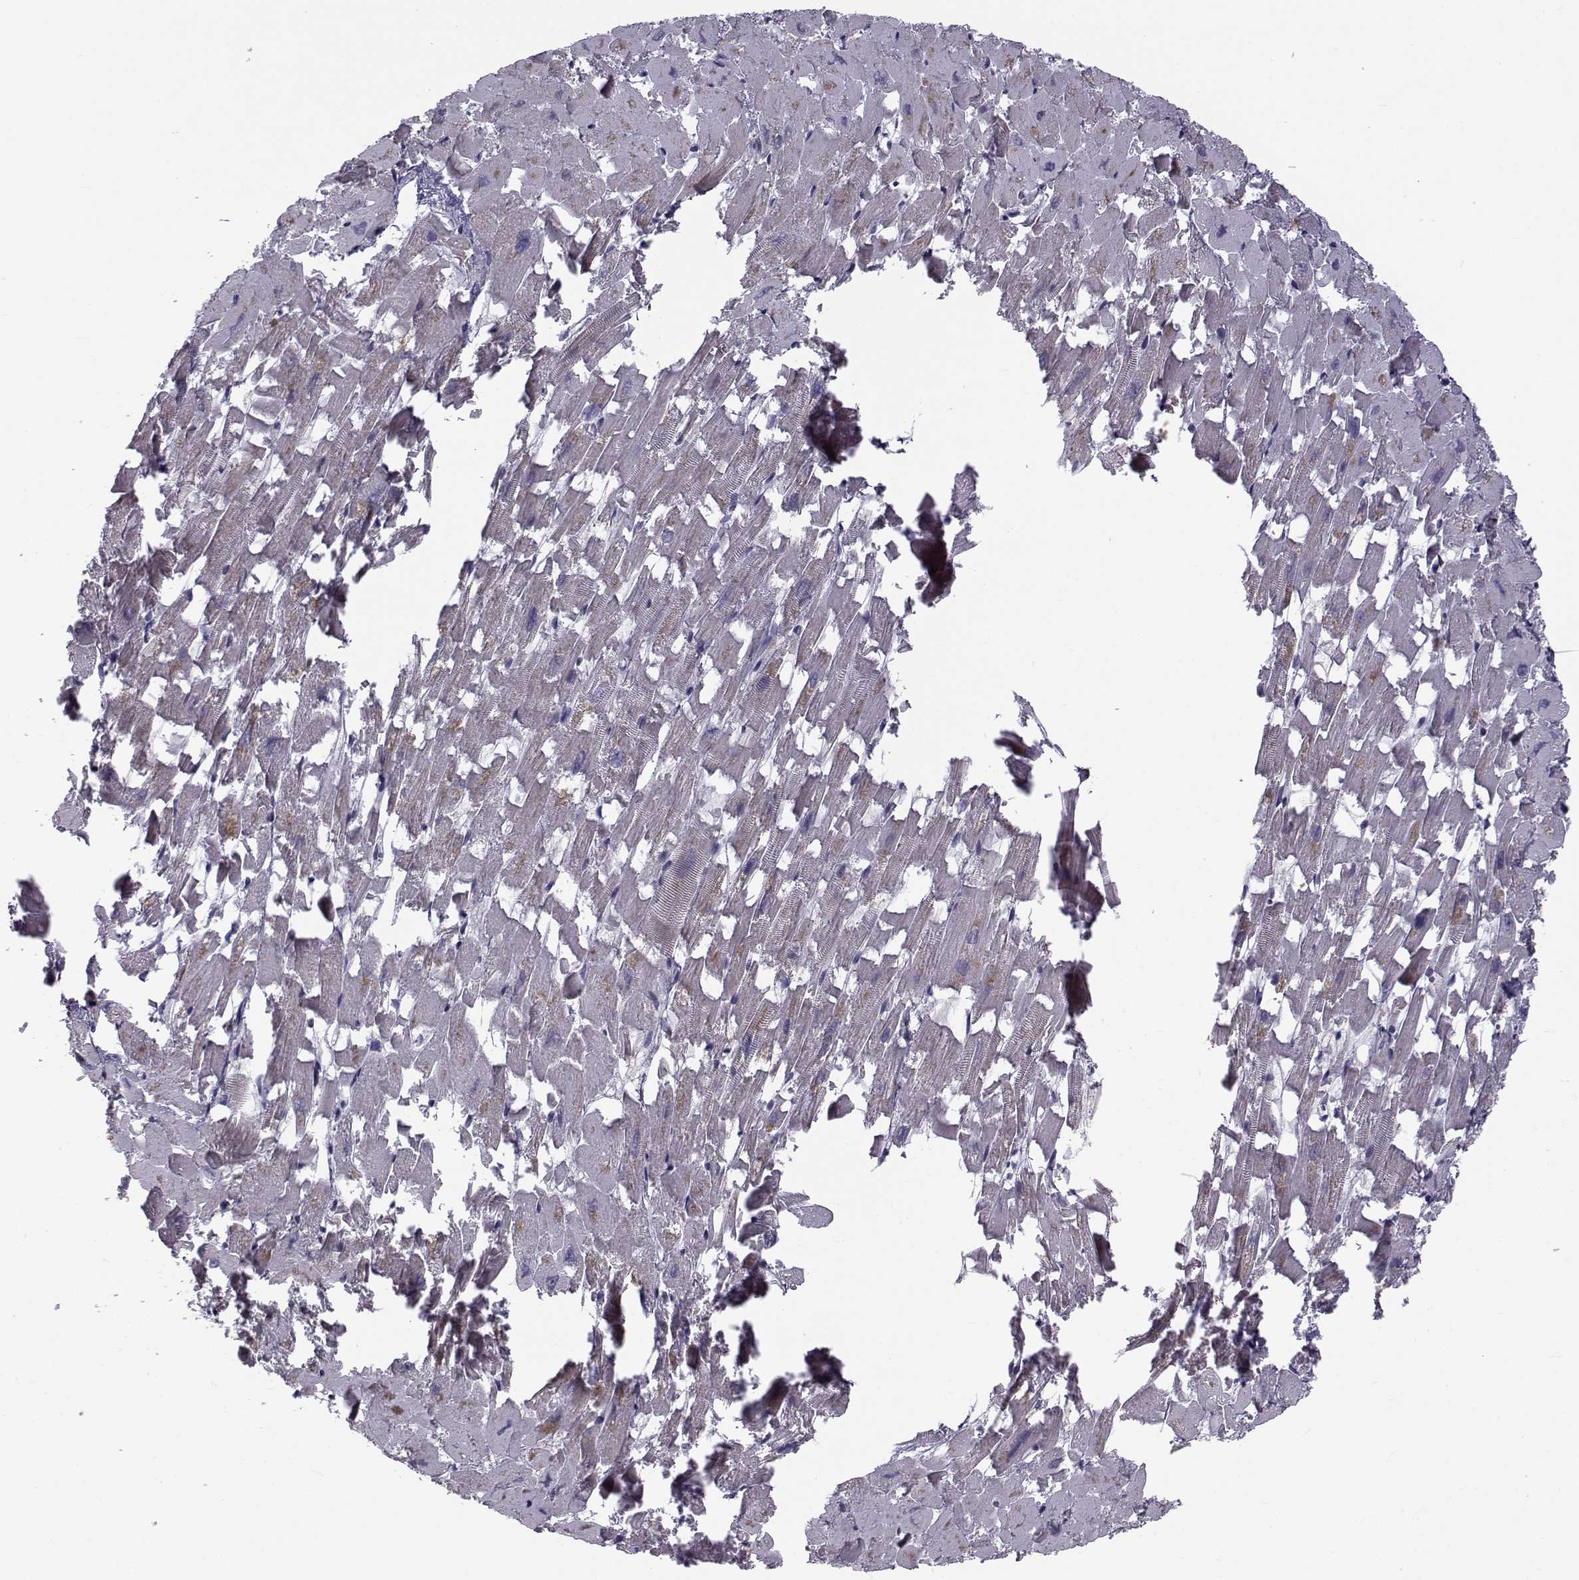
{"staining": {"intensity": "negative", "quantity": "none", "location": "none"}, "tissue": "heart muscle", "cell_type": "Cardiomyocytes", "image_type": "normal", "snomed": [{"axis": "morphology", "description": "Normal tissue, NOS"}, {"axis": "topography", "description": "Heart"}], "caption": "A micrograph of human heart muscle is negative for staining in cardiomyocytes.", "gene": "LRRC27", "patient": {"sex": "female", "age": 64}}